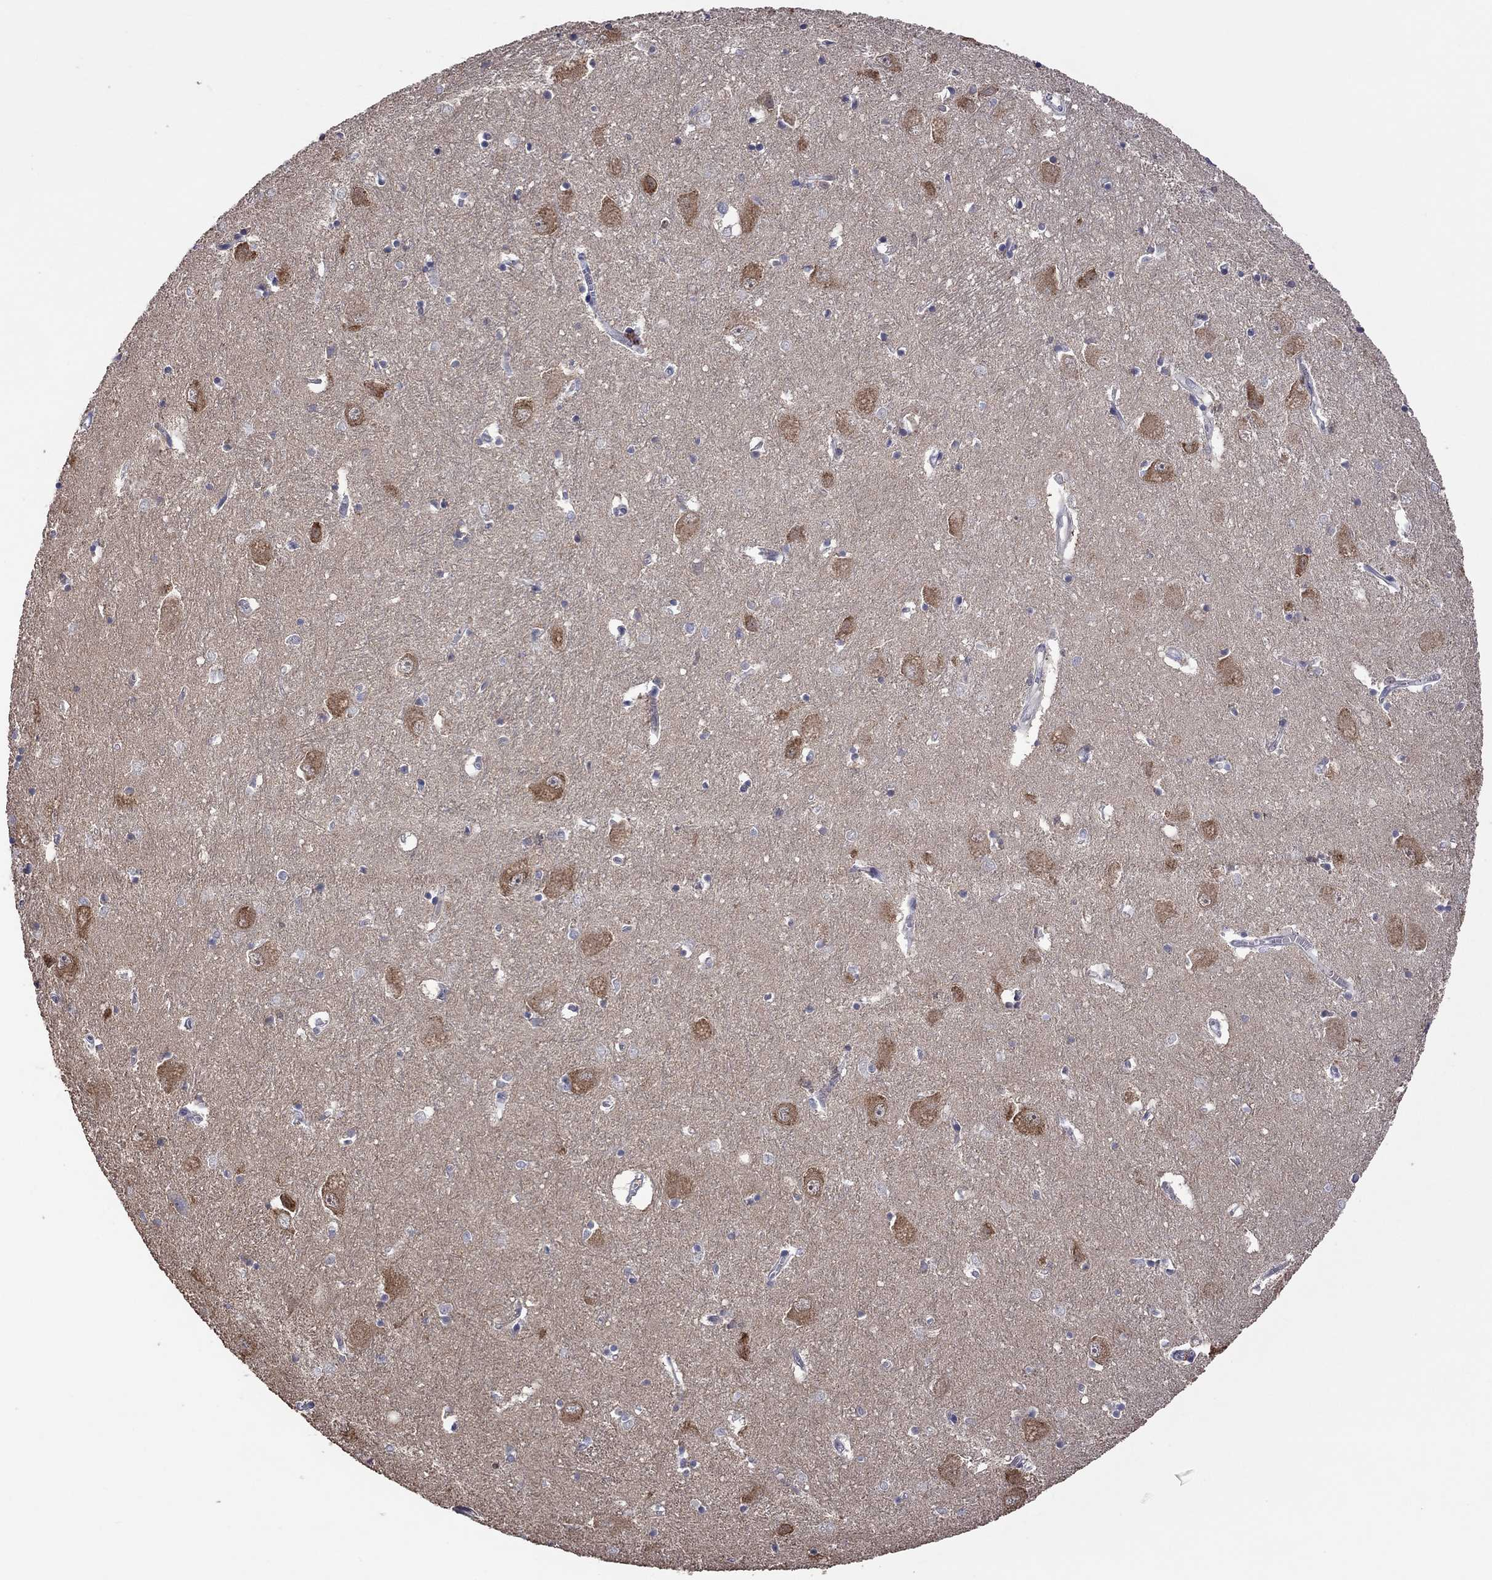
{"staining": {"intensity": "moderate", "quantity": "<25%", "location": "cytoplasmic/membranous"}, "tissue": "caudate", "cell_type": "Glial cells", "image_type": "normal", "snomed": [{"axis": "morphology", "description": "Normal tissue, NOS"}, {"axis": "topography", "description": "Lateral ventricle wall"}], "caption": "Moderate cytoplasmic/membranous staining for a protein is present in about <25% of glial cells of benign caudate using IHC.", "gene": "ENSG00000288520", "patient": {"sex": "male", "age": 54}}